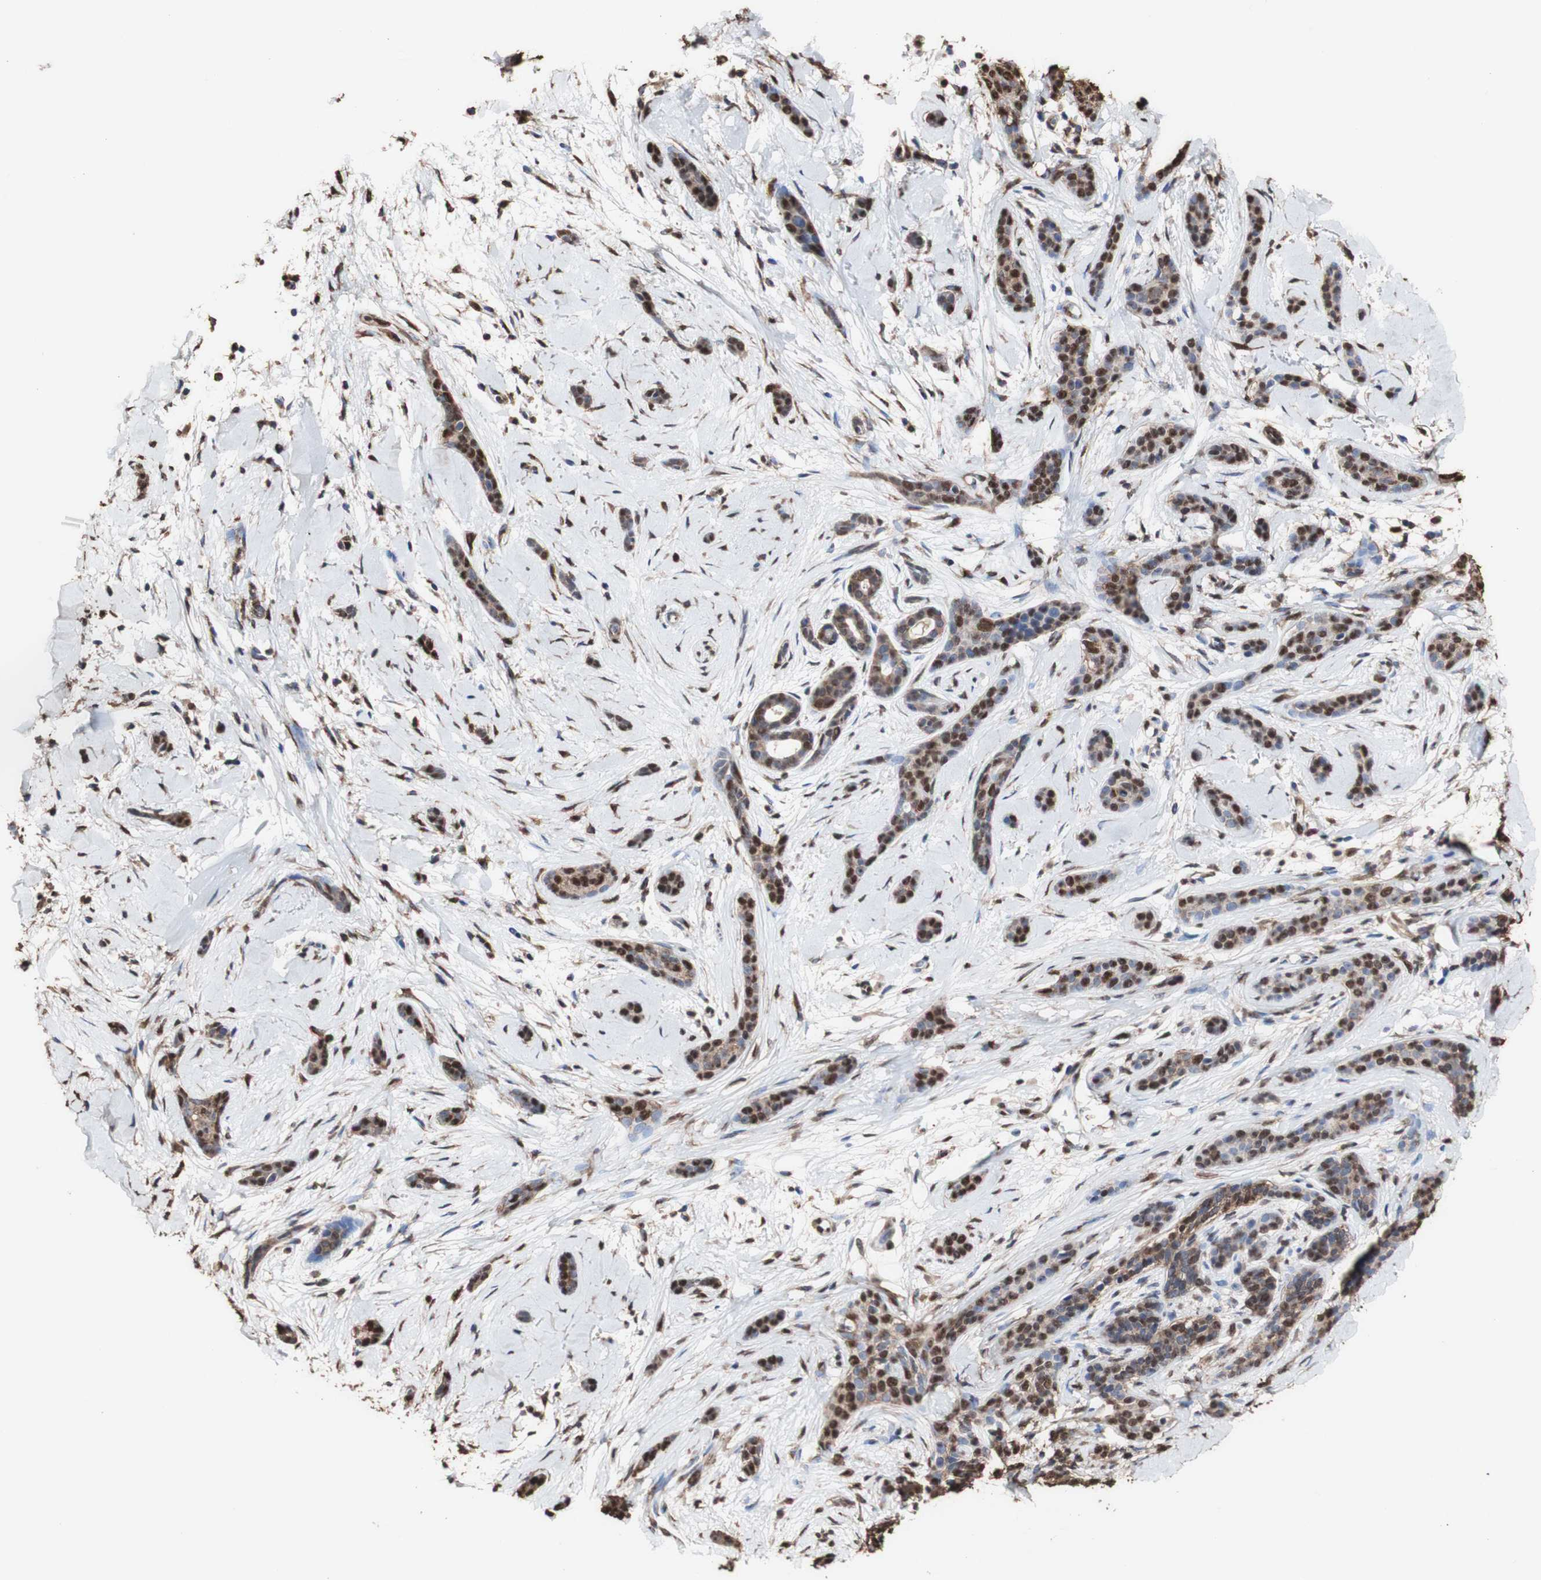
{"staining": {"intensity": "strong", "quantity": ">75%", "location": "cytoplasmic/membranous,nuclear"}, "tissue": "skin cancer", "cell_type": "Tumor cells", "image_type": "cancer", "snomed": [{"axis": "morphology", "description": "Basal cell carcinoma"}, {"axis": "morphology", "description": "Adnexal tumor, benign"}, {"axis": "topography", "description": "Skin"}], "caption": "IHC of skin cancer displays high levels of strong cytoplasmic/membranous and nuclear expression in about >75% of tumor cells.", "gene": "PIDD1", "patient": {"sex": "female", "age": 42}}